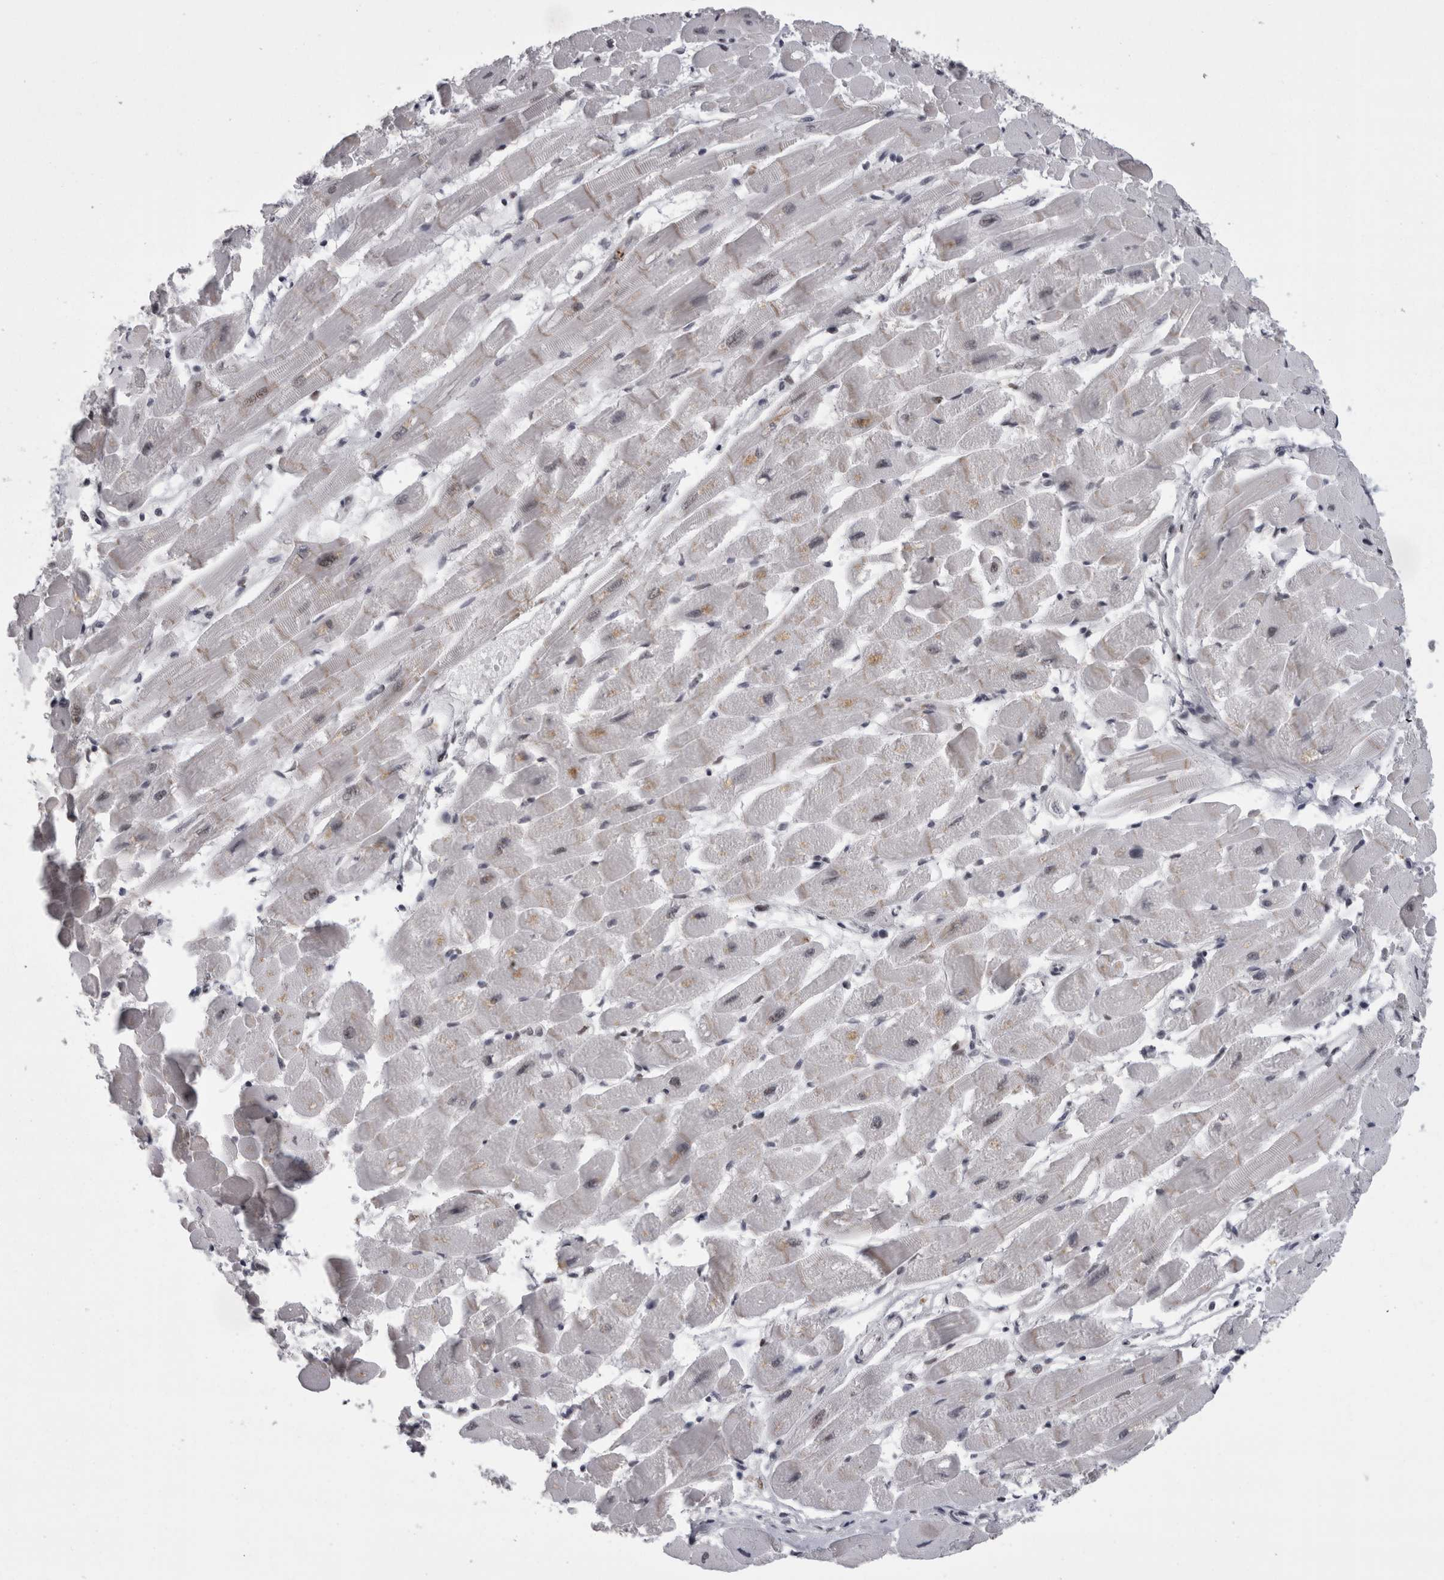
{"staining": {"intensity": "strong", "quantity": "<25%", "location": "nuclear"}, "tissue": "heart muscle", "cell_type": "Cardiomyocytes", "image_type": "normal", "snomed": [{"axis": "morphology", "description": "Normal tissue, NOS"}, {"axis": "topography", "description": "Heart"}], "caption": "Immunohistochemistry (IHC) (DAB (3,3'-diaminobenzidine)) staining of normal human heart muscle reveals strong nuclear protein expression in about <25% of cardiomyocytes. The staining was performed using DAB, with brown indicating positive protein expression. Nuclei are stained blue with hematoxylin.", "gene": "SNRNP40", "patient": {"sex": "female", "age": 54}}